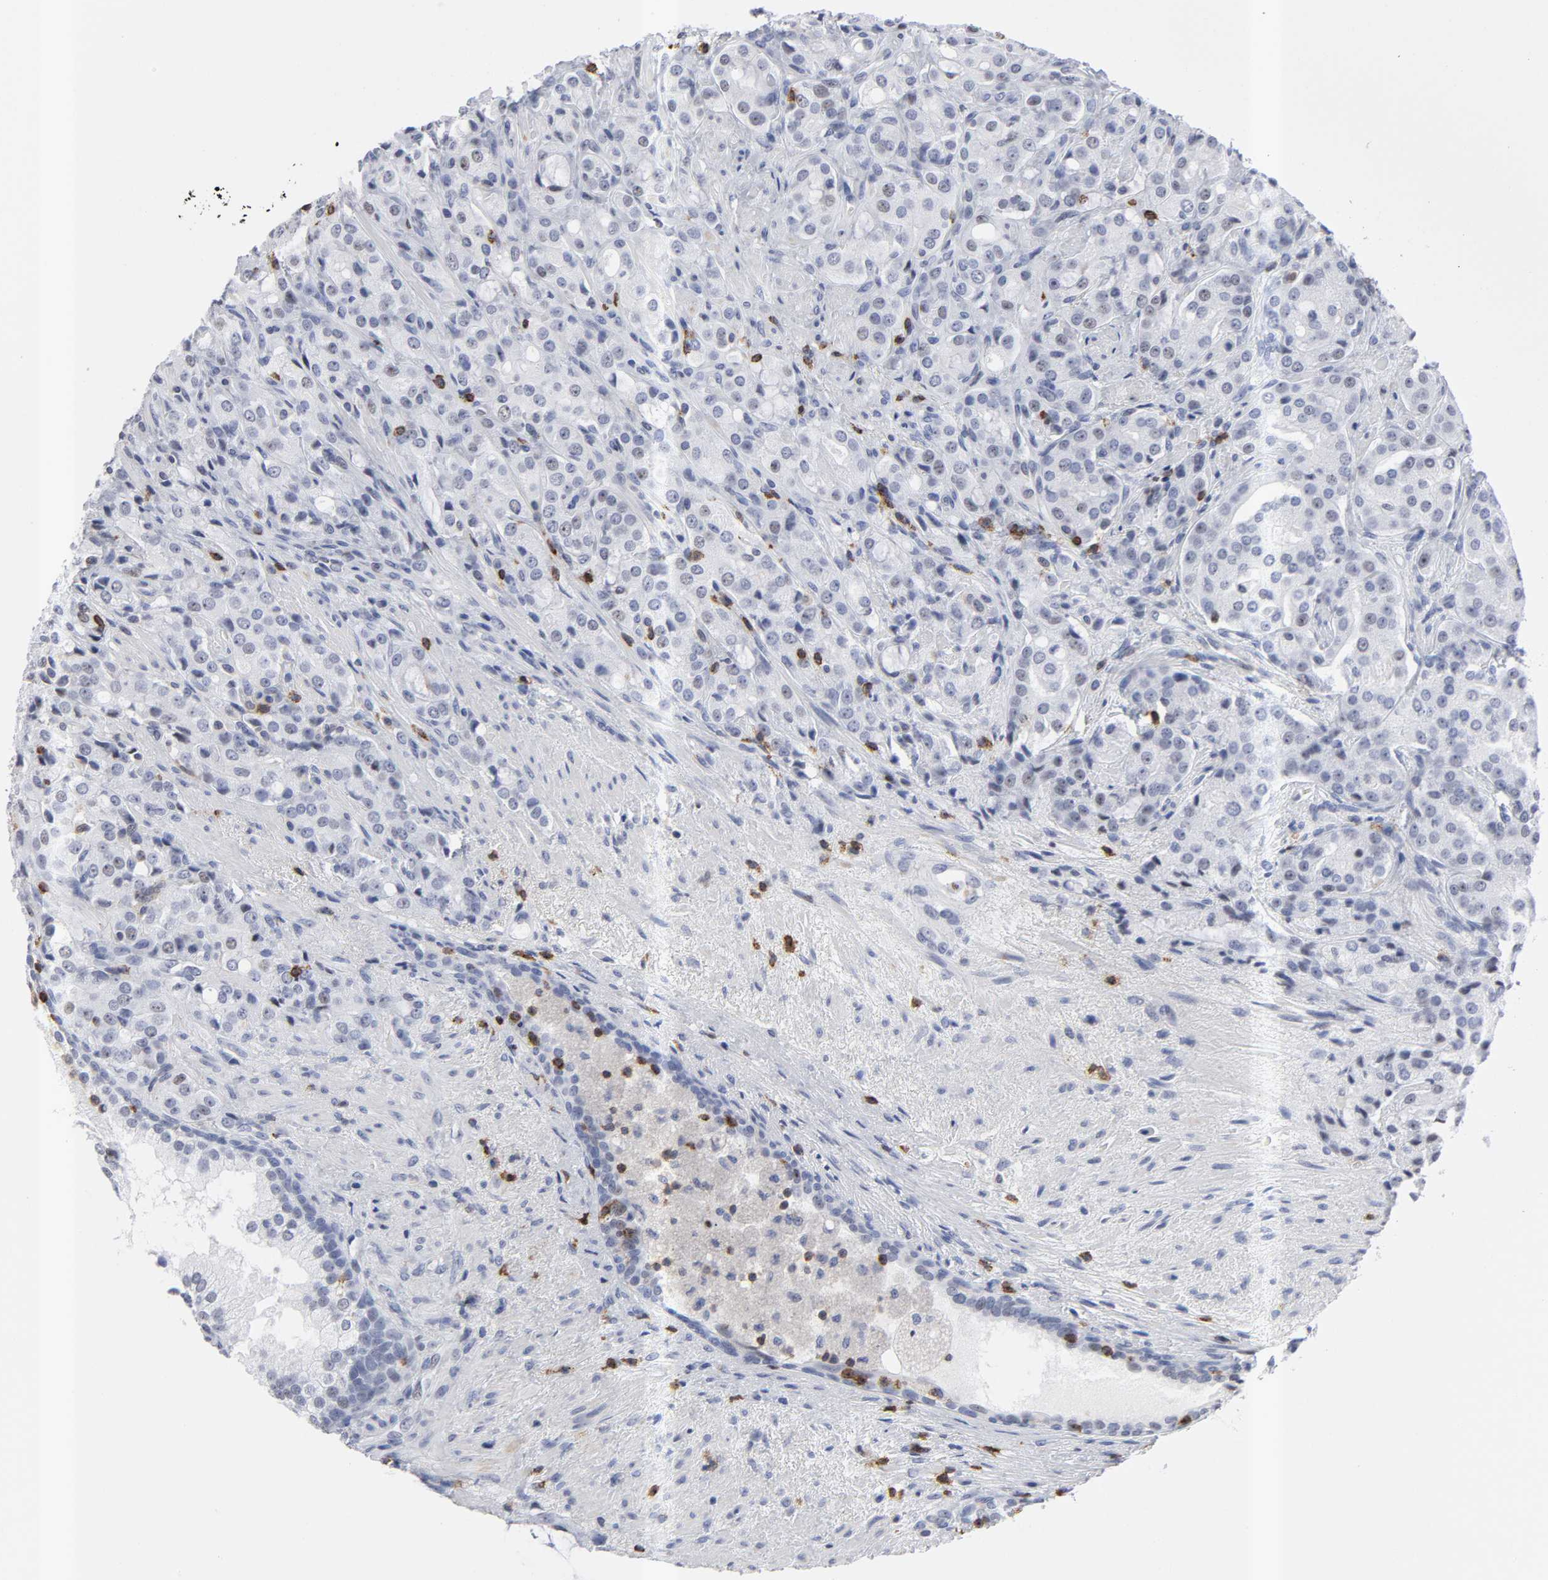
{"staining": {"intensity": "weak", "quantity": "<25%", "location": "nuclear"}, "tissue": "prostate cancer", "cell_type": "Tumor cells", "image_type": "cancer", "snomed": [{"axis": "morphology", "description": "Adenocarcinoma, High grade"}, {"axis": "topography", "description": "Prostate"}], "caption": "Tumor cells show no significant protein staining in prostate adenocarcinoma (high-grade).", "gene": "CD2", "patient": {"sex": "male", "age": 72}}